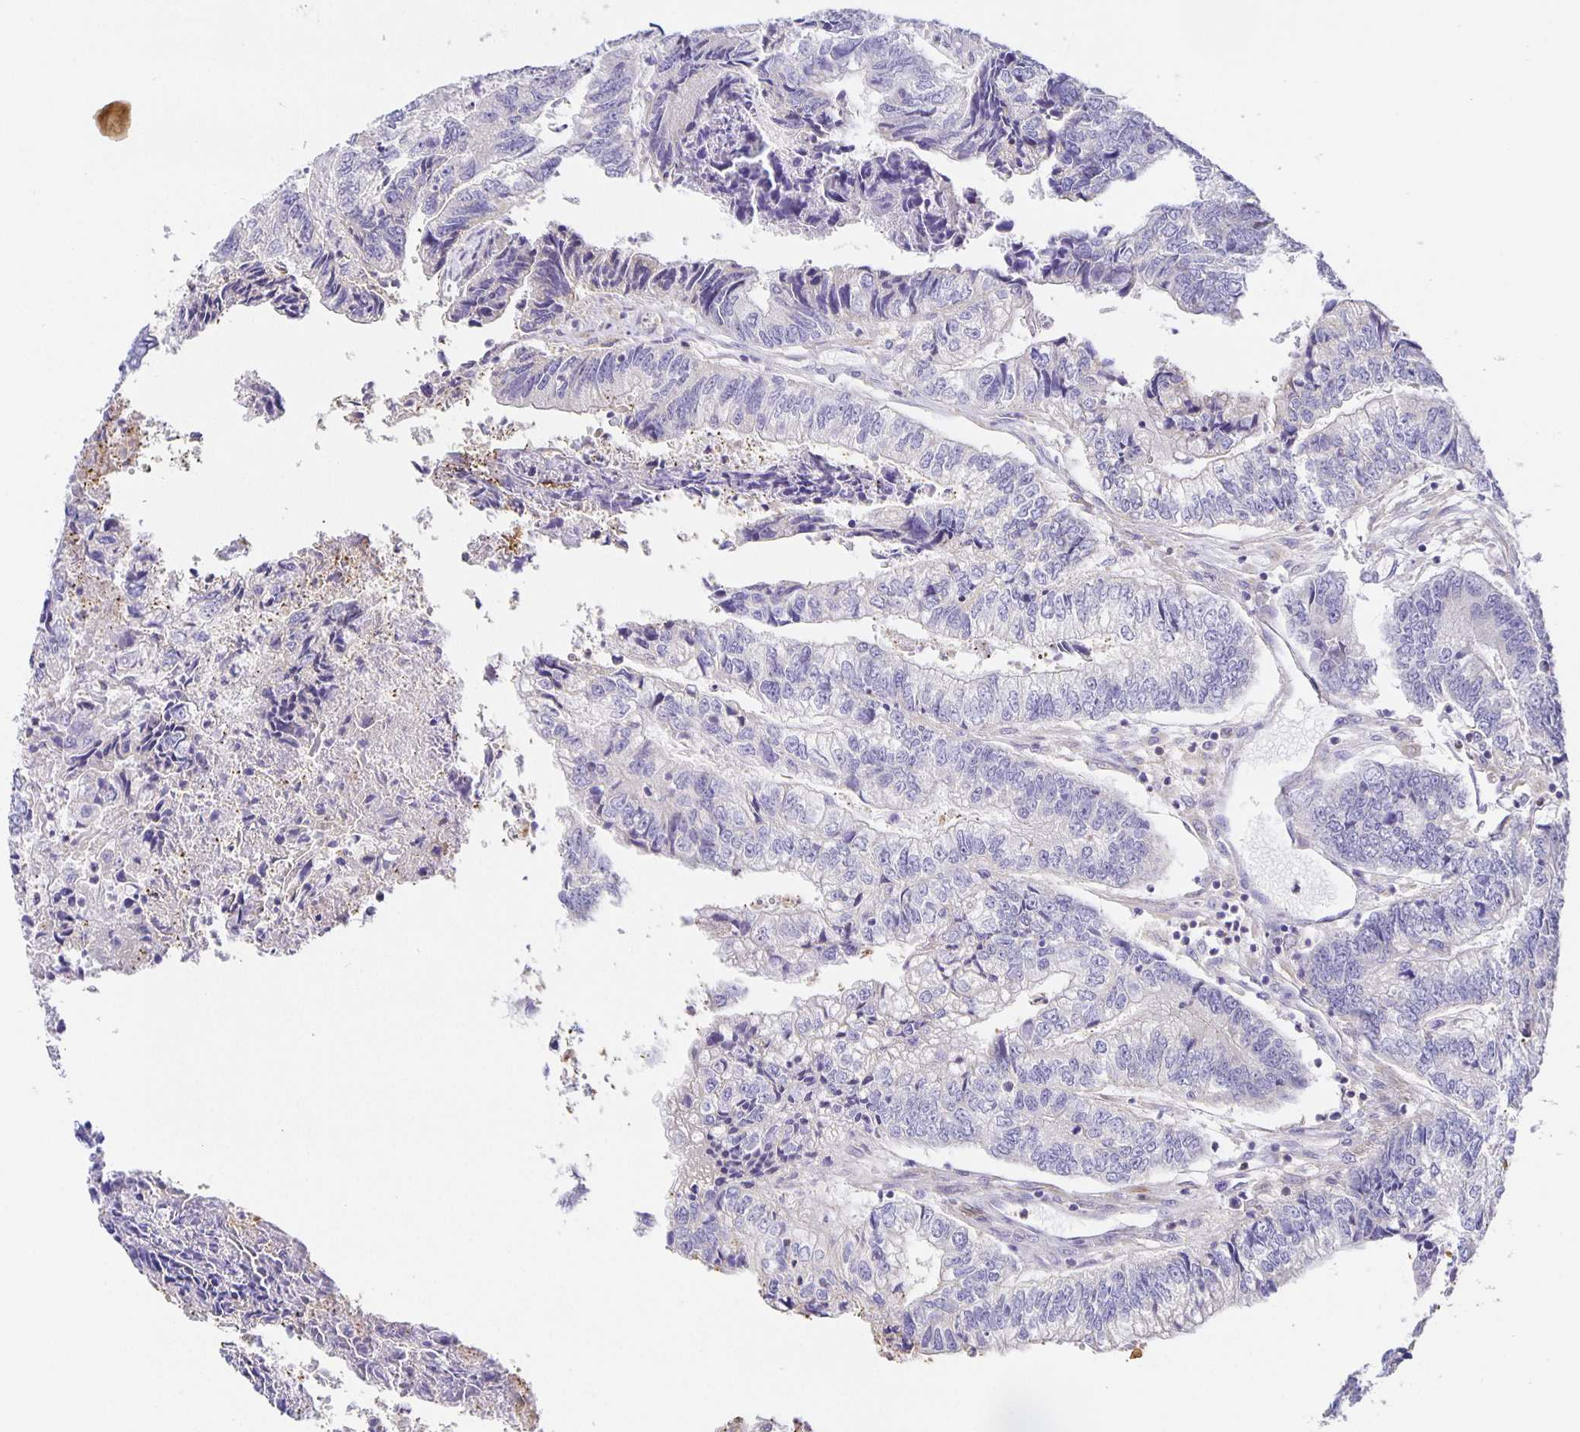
{"staining": {"intensity": "negative", "quantity": "none", "location": "none"}, "tissue": "colorectal cancer", "cell_type": "Tumor cells", "image_type": "cancer", "snomed": [{"axis": "morphology", "description": "Adenocarcinoma, NOS"}, {"axis": "topography", "description": "Colon"}], "caption": "The photomicrograph shows no staining of tumor cells in colorectal cancer (adenocarcinoma).", "gene": "FLRT3", "patient": {"sex": "male", "age": 86}}